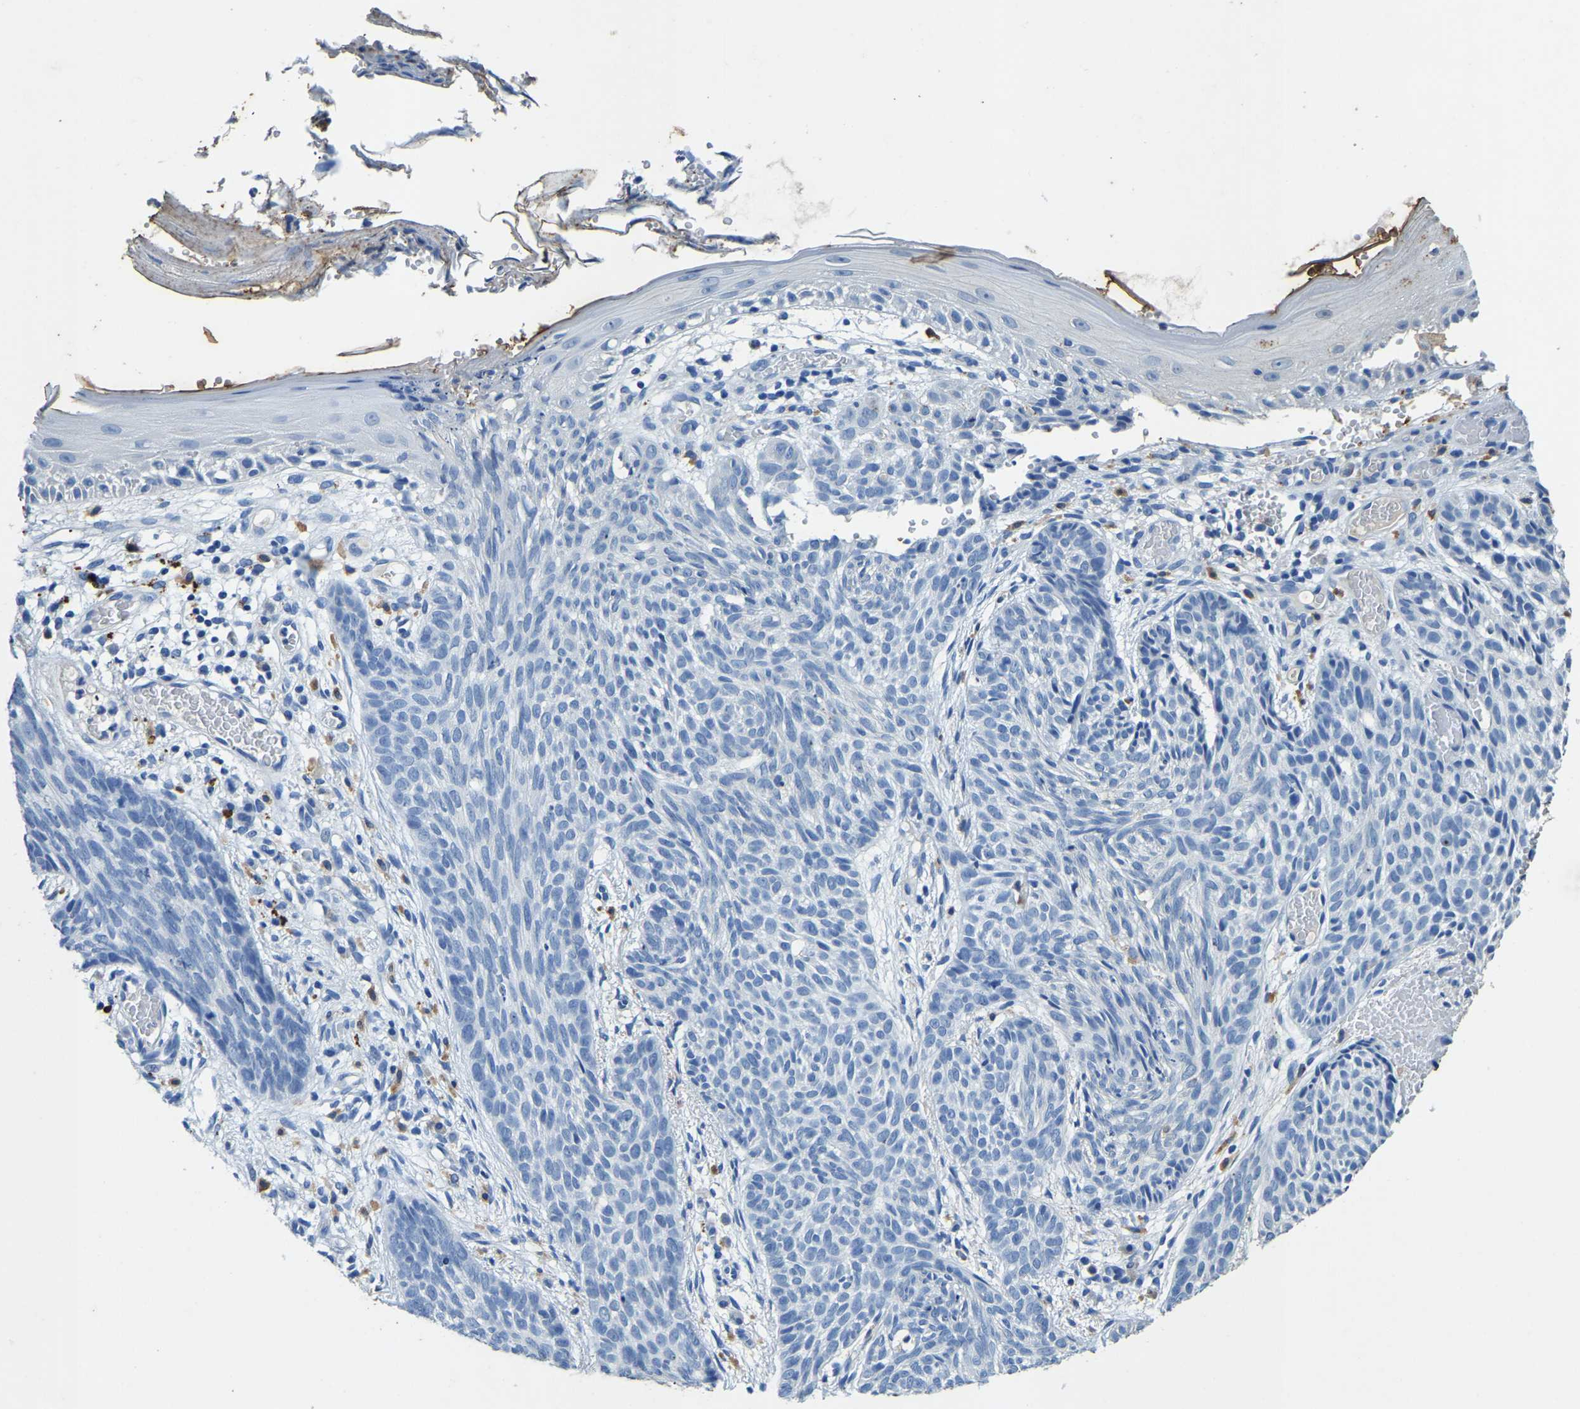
{"staining": {"intensity": "negative", "quantity": "none", "location": "none"}, "tissue": "skin cancer", "cell_type": "Tumor cells", "image_type": "cancer", "snomed": [{"axis": "morphology", "description": "Basal cell carcinoma"}, {"axis": "topography", "description": "Skin"}], "caption": "The immunohistochemistry (IHC) histopathology image has no significant expression in tumor cells of basal cell carcinoma (skin) tissue.", "gene": "UBN2", "patient": {"sex": "female", "age": 59}}